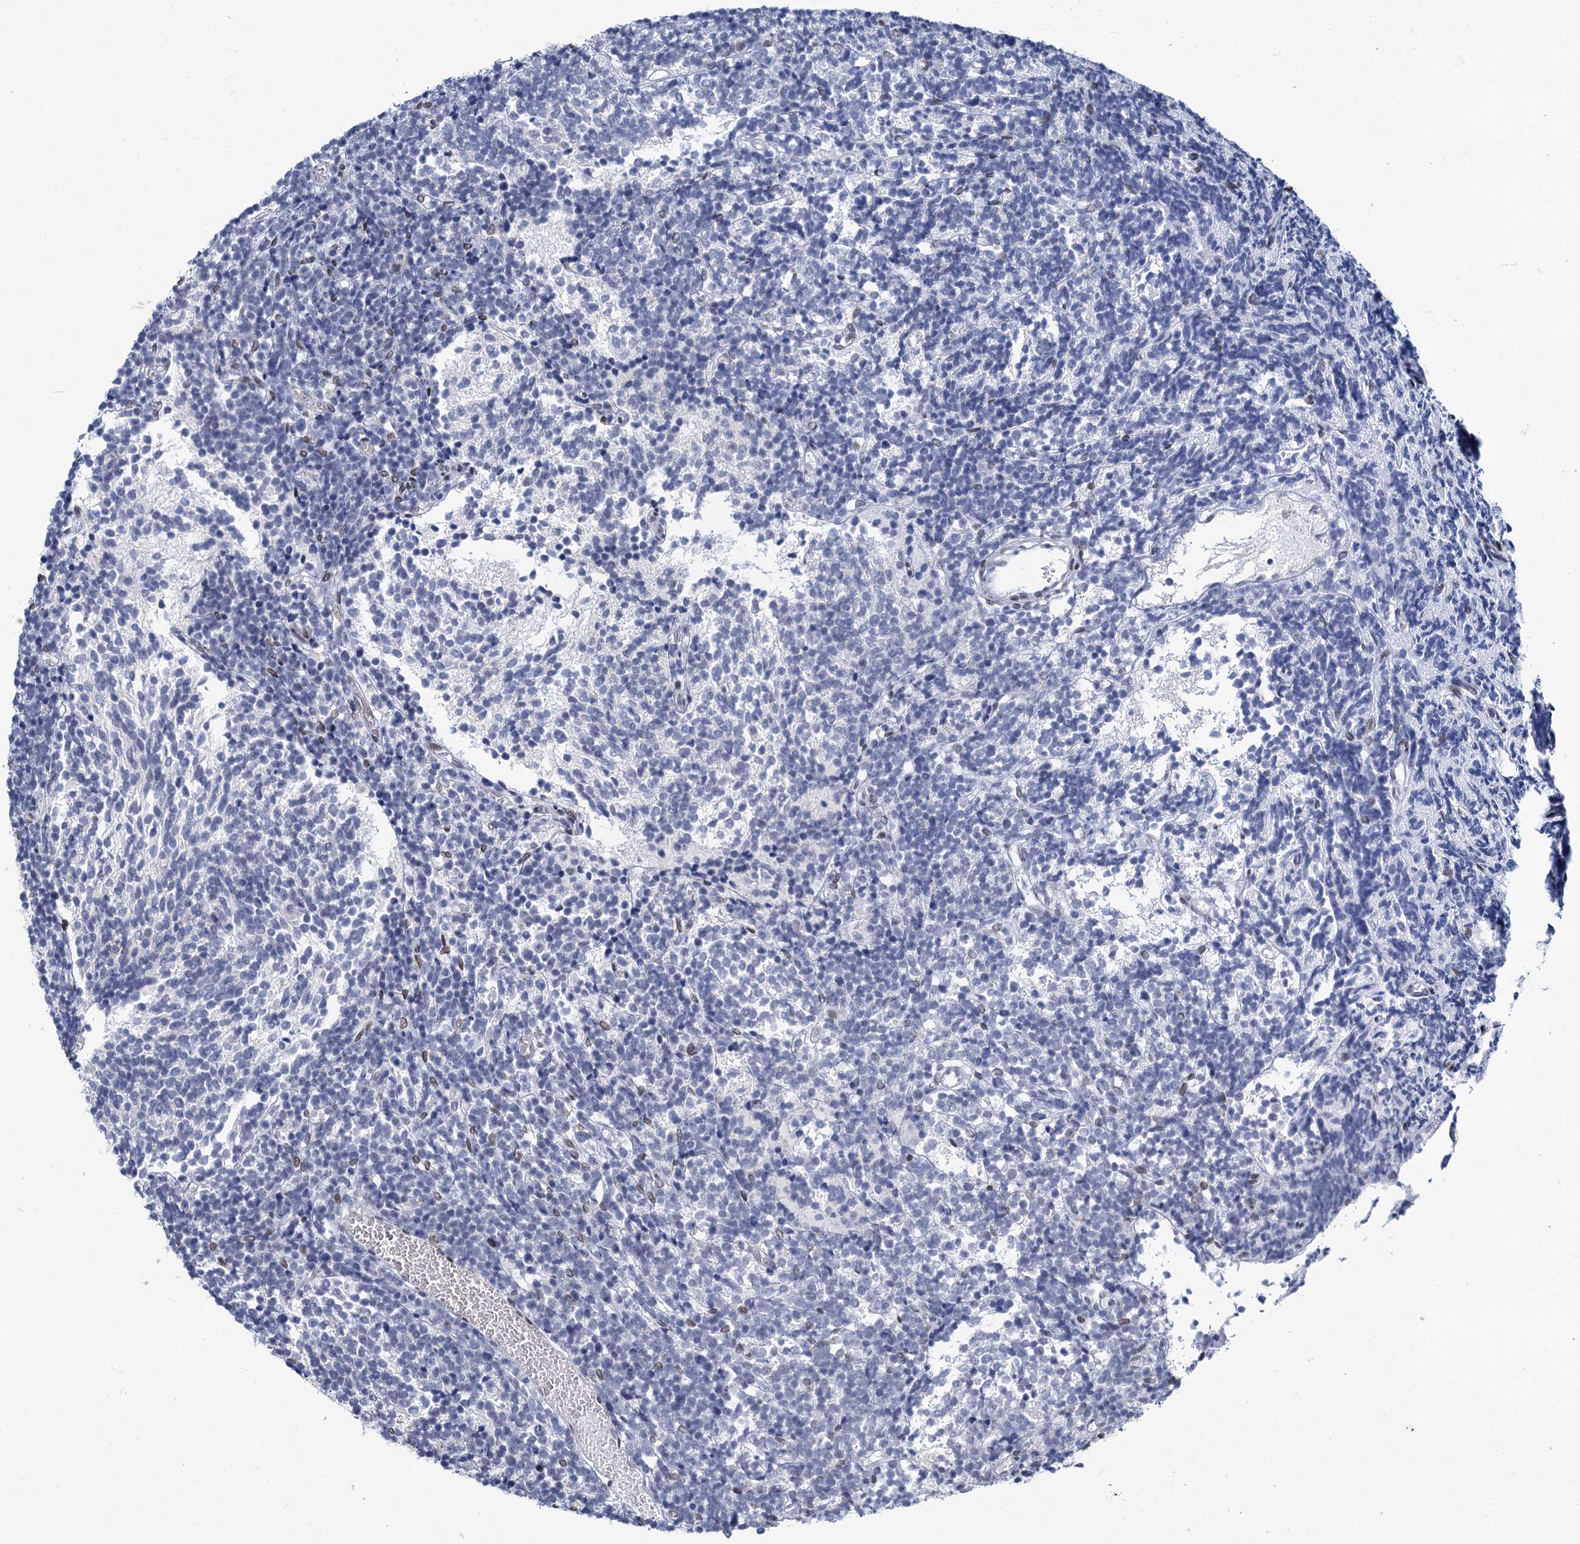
{"staining": {"intensity": "negative", "quantity": "none", "location": "none"}, "tissue": "glioma", "cell_type": "Tumor cells", "image_type": "cancer", "snomed": [{"axis": "morphology", "description": "Glioma, malignant, Low grade"}, {"axis": "topography", "description": "Brain"}], "caption": "The image displays no staining of tumor cells in malignant glioma (low-grade).", "gene": "PRSS35", "patient": {"sex": "female", "age": 1}}